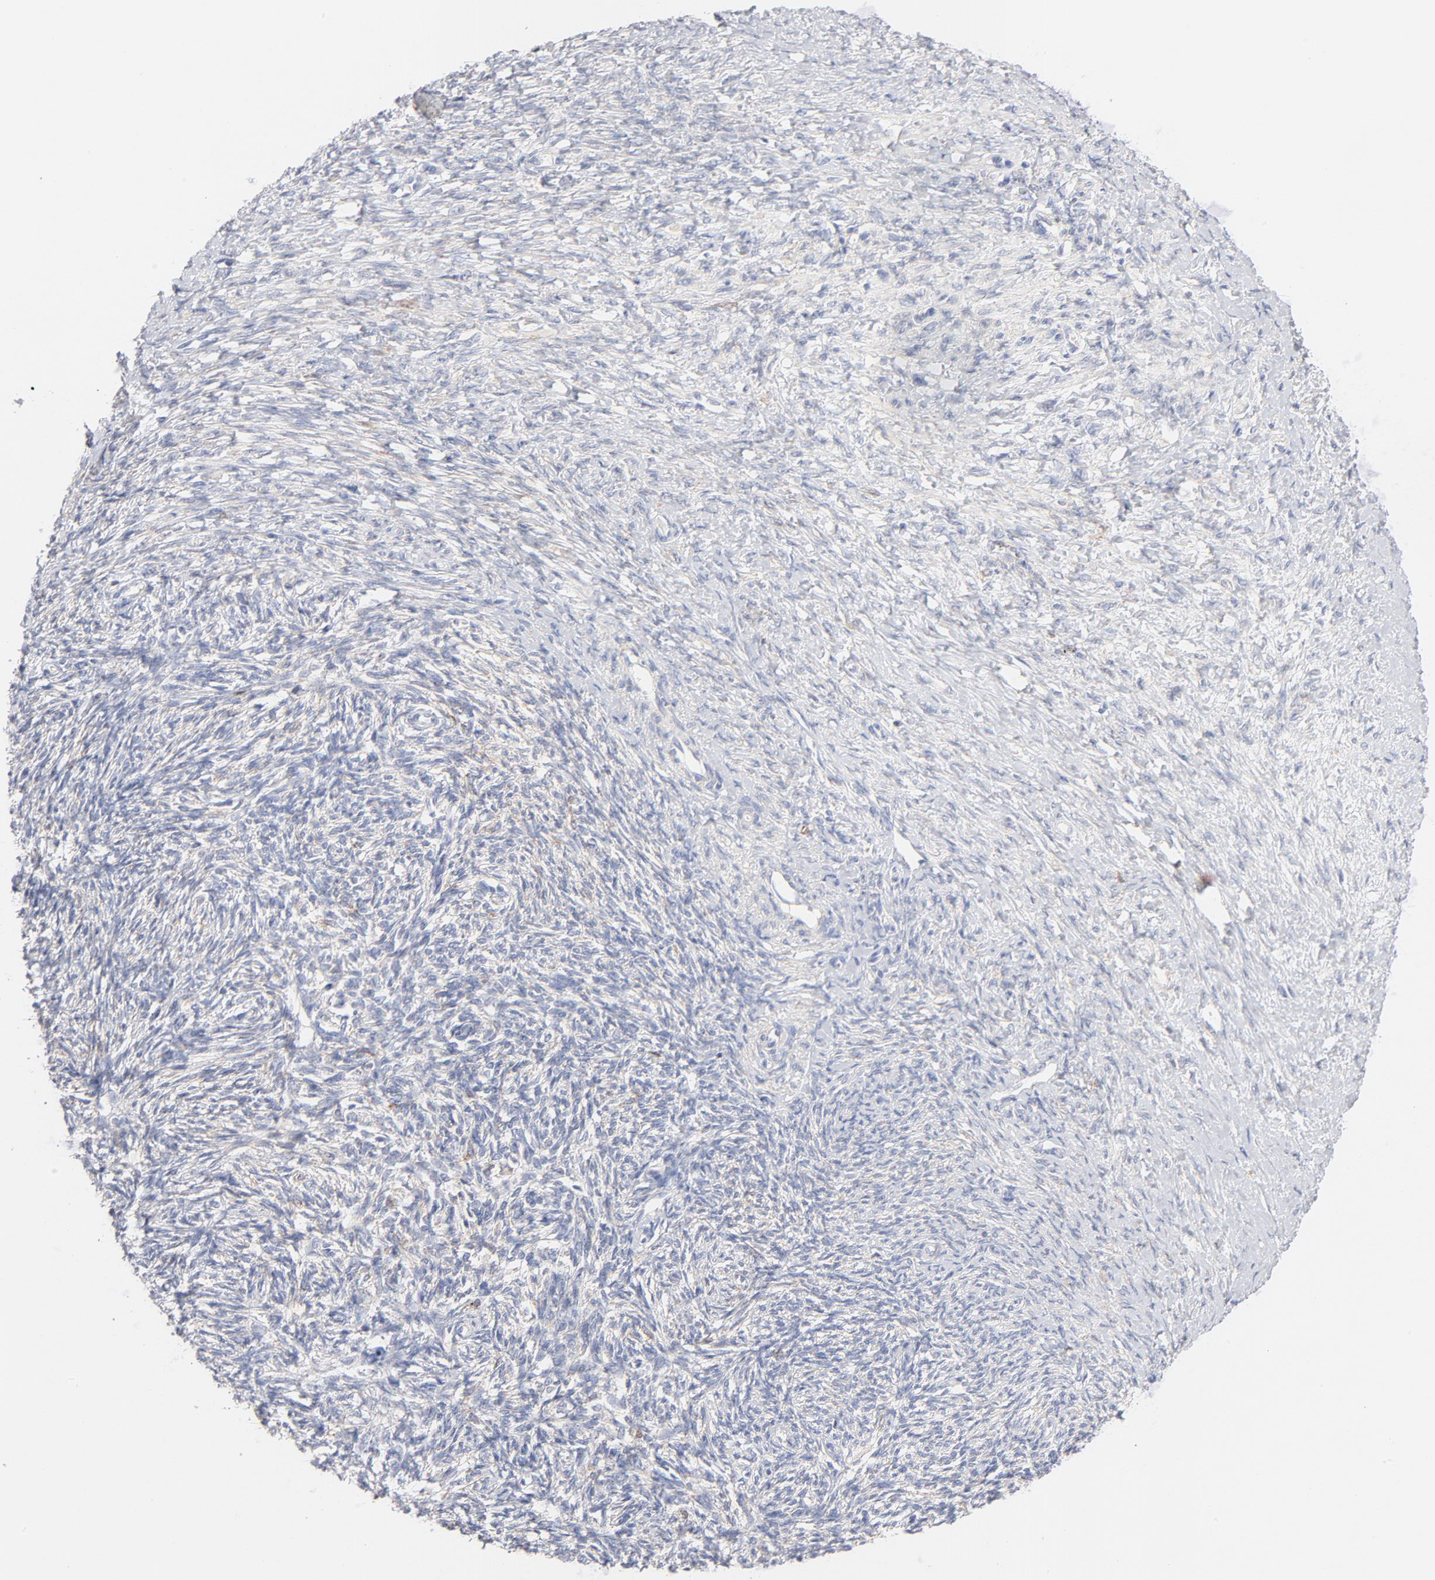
{"staining": {"intensity": "negative", "quantity": "none", "location": "none"}, "tissue": "ovarian cancer", "cell_type": "Tumor cells", "image_type": "cancer", "snomed": [{"axis": "morphology", "description": "Normal tissue, NOS"}, {"axis": "morphology", "description": "Cystadenocarcinoma, serous, NOS"}, {"axis": "topography", "description": "Ovary"}], "caption": "High power microscopy image of an IHC micrograph of ovarian serous cystadenocarcinoma, revealing no significant expression in tumor cells.", "gene": "MID1", "patient": {"sex": "female", "age": 62}}